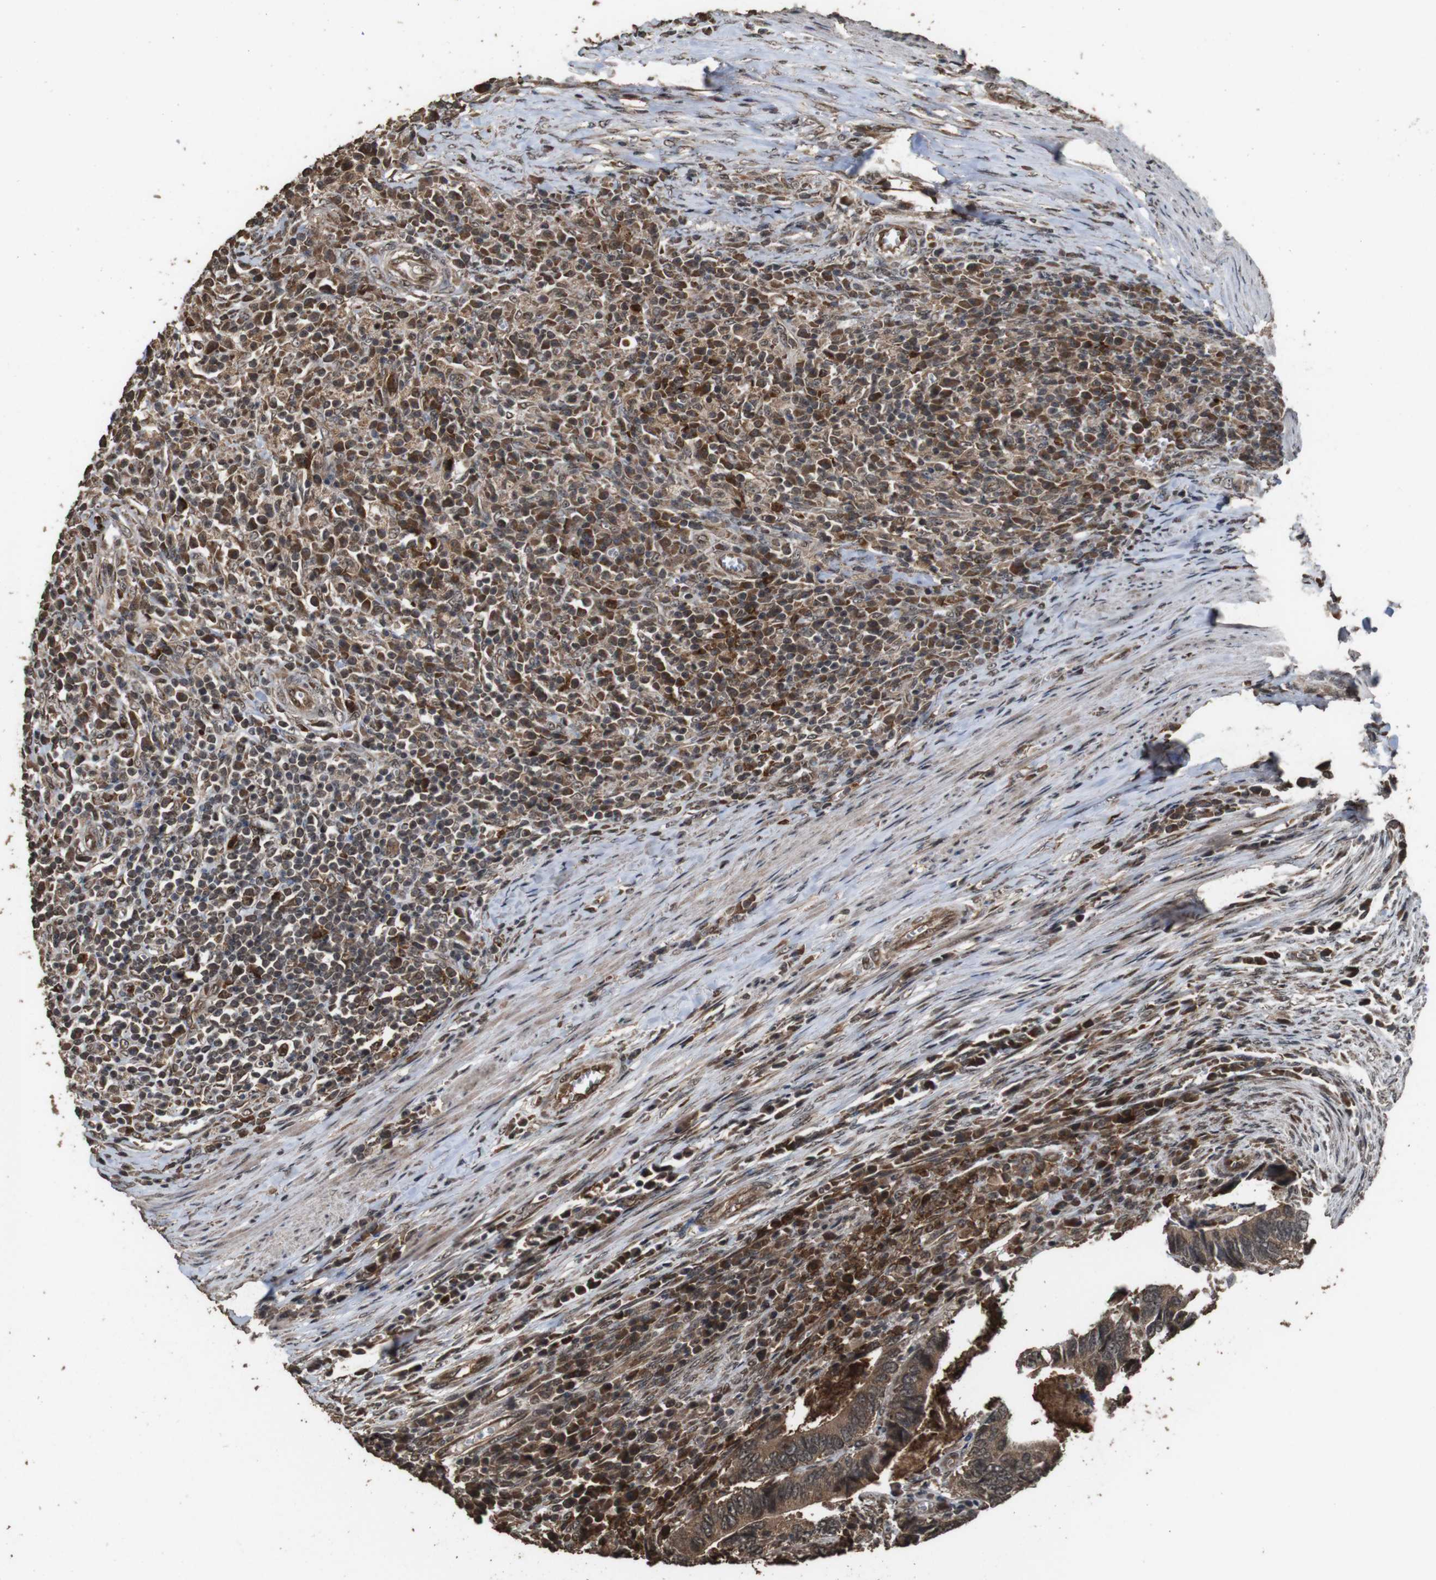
{"staining": {"intensity": "moderate", "quantity": ">75%", "location": "cytoplasmic/membranous"}, "tissue": "colorectal cancer", "cell_type": "Tumor cells", "image_type": "cancer", "snomed": [{"axis": "morphology", "description": "Adenocarcinoma, NOS"}, {"axis": "topography", "description": "Colon"}], "caption": "An immunohistochemistry (IHC) photomicrograph of neoplastic tissue is shown. Protein staining in brown shows moderate cytoplasmic/membranous positivity in colorectal cancer (adenocarcinoma) within tumor cells.", "gene": "RRAS2", "patient": {"sex": "male", "age": 72}}